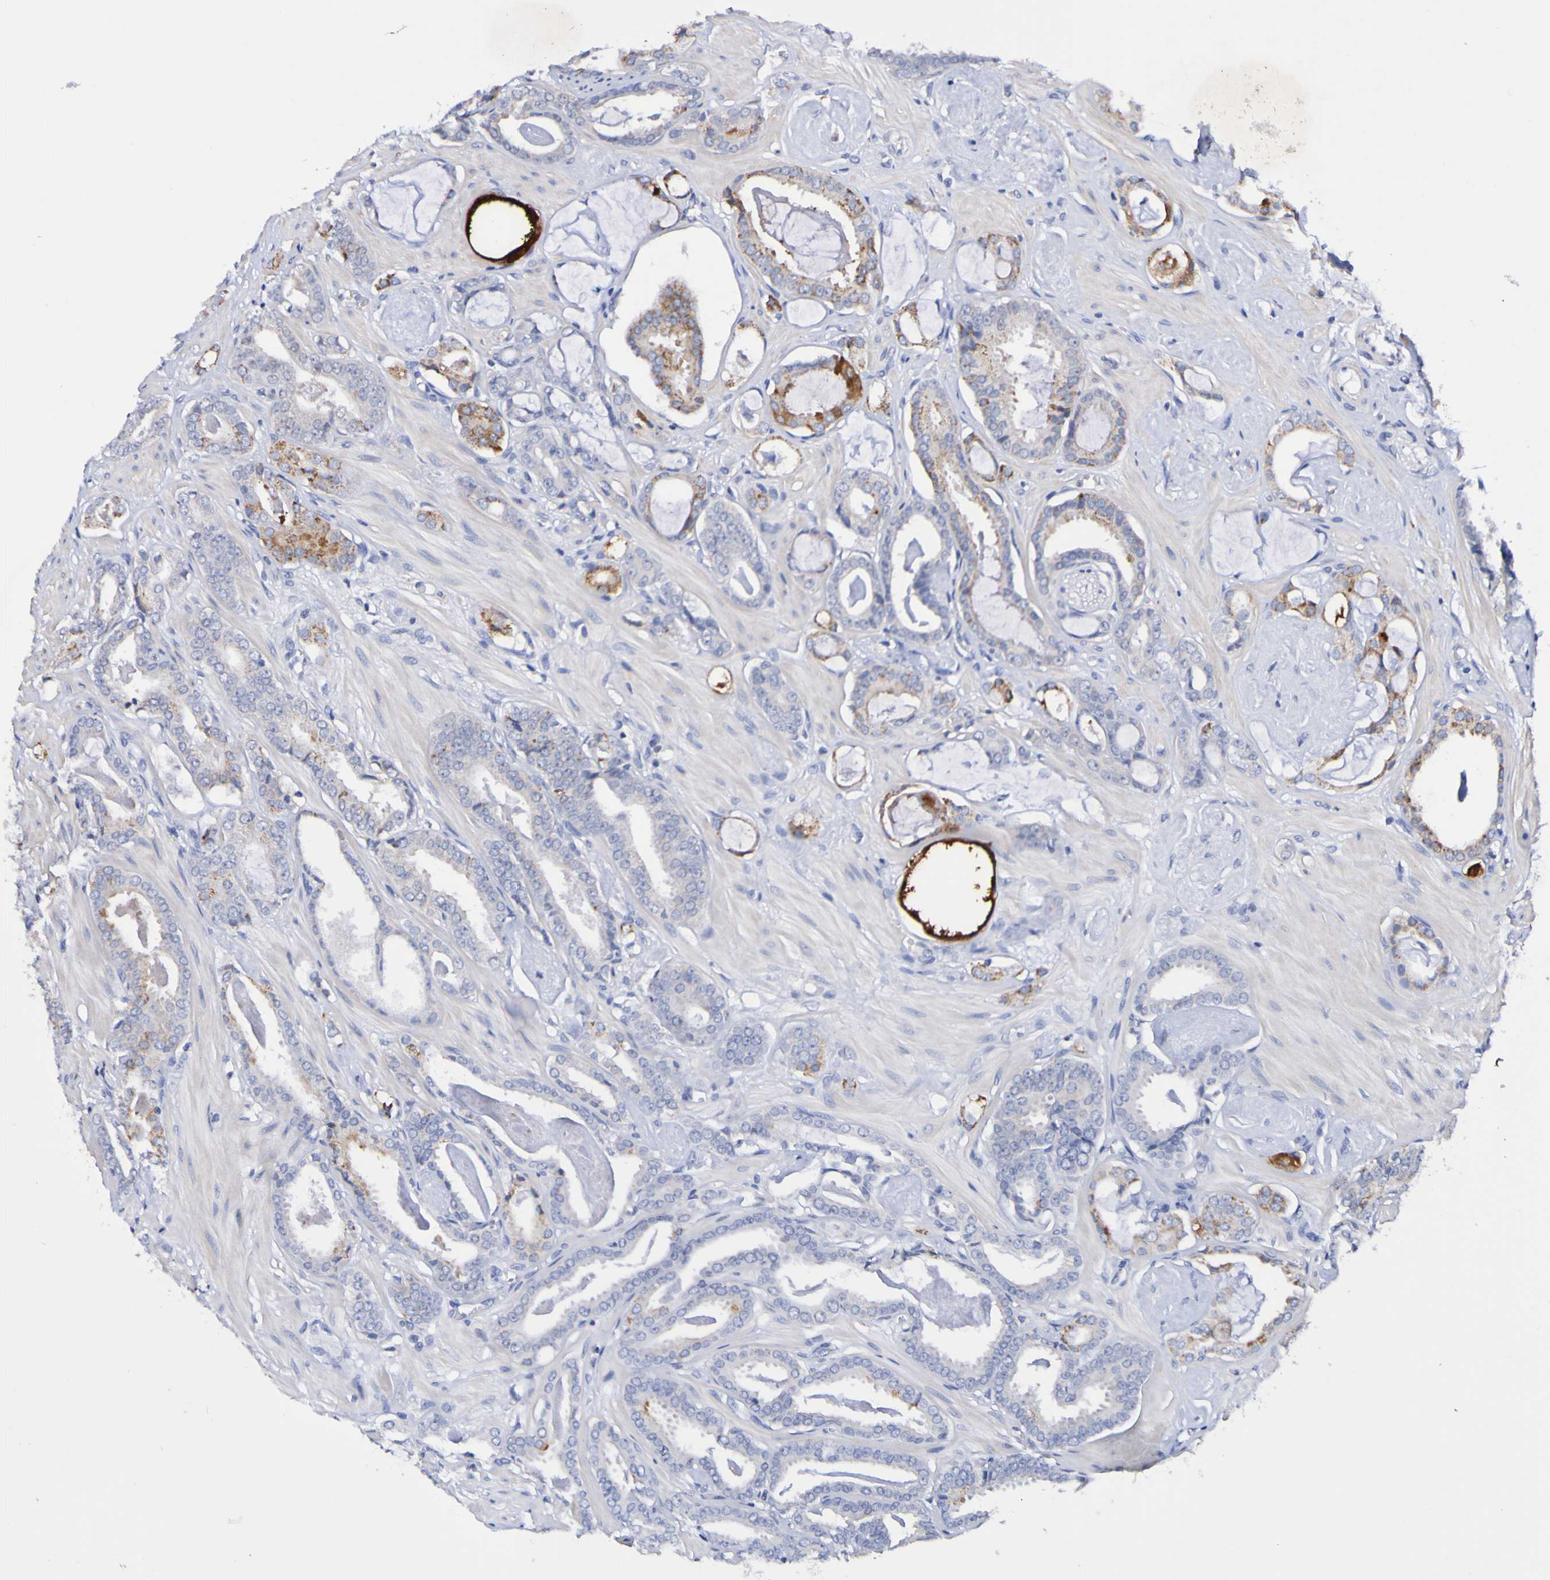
{"staining": {"intensity": "moderate", "quantity": "25%-75%", "location": "cytoplasmic/membranous"}, "tissue": "prostate cancer", "cell_type": "Tumor cells", "image_type": "cancer", "snomed": [{"axis": "morphology", "description": "Adenocarcinoma, Low grade"}, {"axis": "topography", "description": "Prostate"}], "caption": "A medium amount of moderate cytoplasmic/membranous expression is appreciated in about 25%-75% of tumor cells in adenocarcinoma (low-grade) (prostate) tissue. (DAB (3,3'-diaminobenzidine) IHC, brown staining for protein, blue staining for nuclei).", "gene": "ACVR1C", "patient": {"sex": "male", "age": 53}}